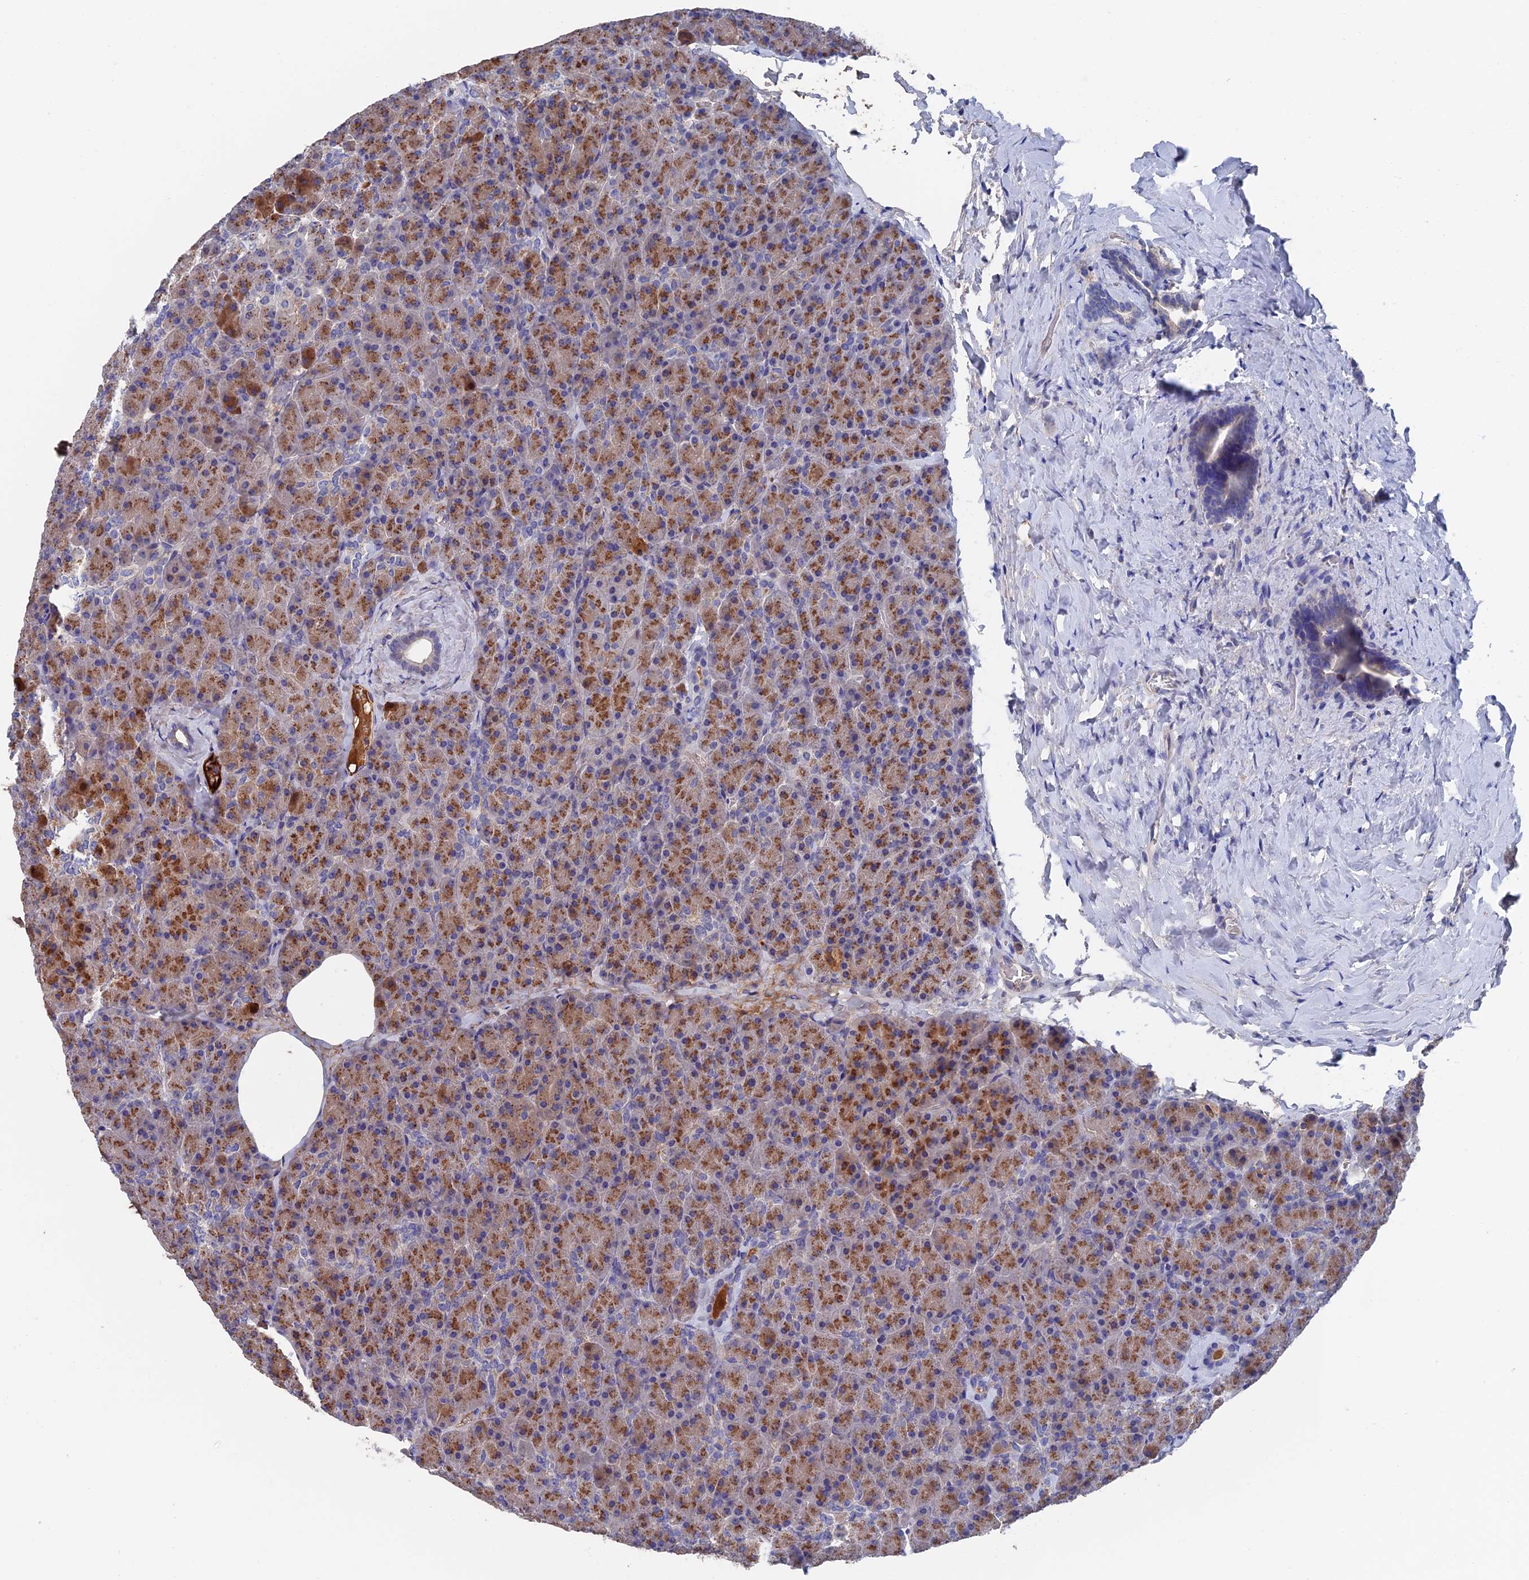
{"staining": {"intensity": "moderate", "quantity": ">75%", "location": "cytoplasmic/membranous"}, "tissue": "pancreas", "cell_type": "Exocrine glandular cells", "image_type": "normal", "snomed": [{"axis": "morphology", "description": "Normal tissue, NOS"}, {"axis": "morphology", "description": "Carcinoid, malignant, NOS"}, {"axis": "topography", "description": "Pancreas"}], "caption": "This is an image of immunohistochemistry staining of unremarkable pancreas, which shows moderate staining in the cytoplasmic/membranous of exocrine glandular cells.", "gene": "HPF1", "patient": {"sex": "female", "age": 35}}